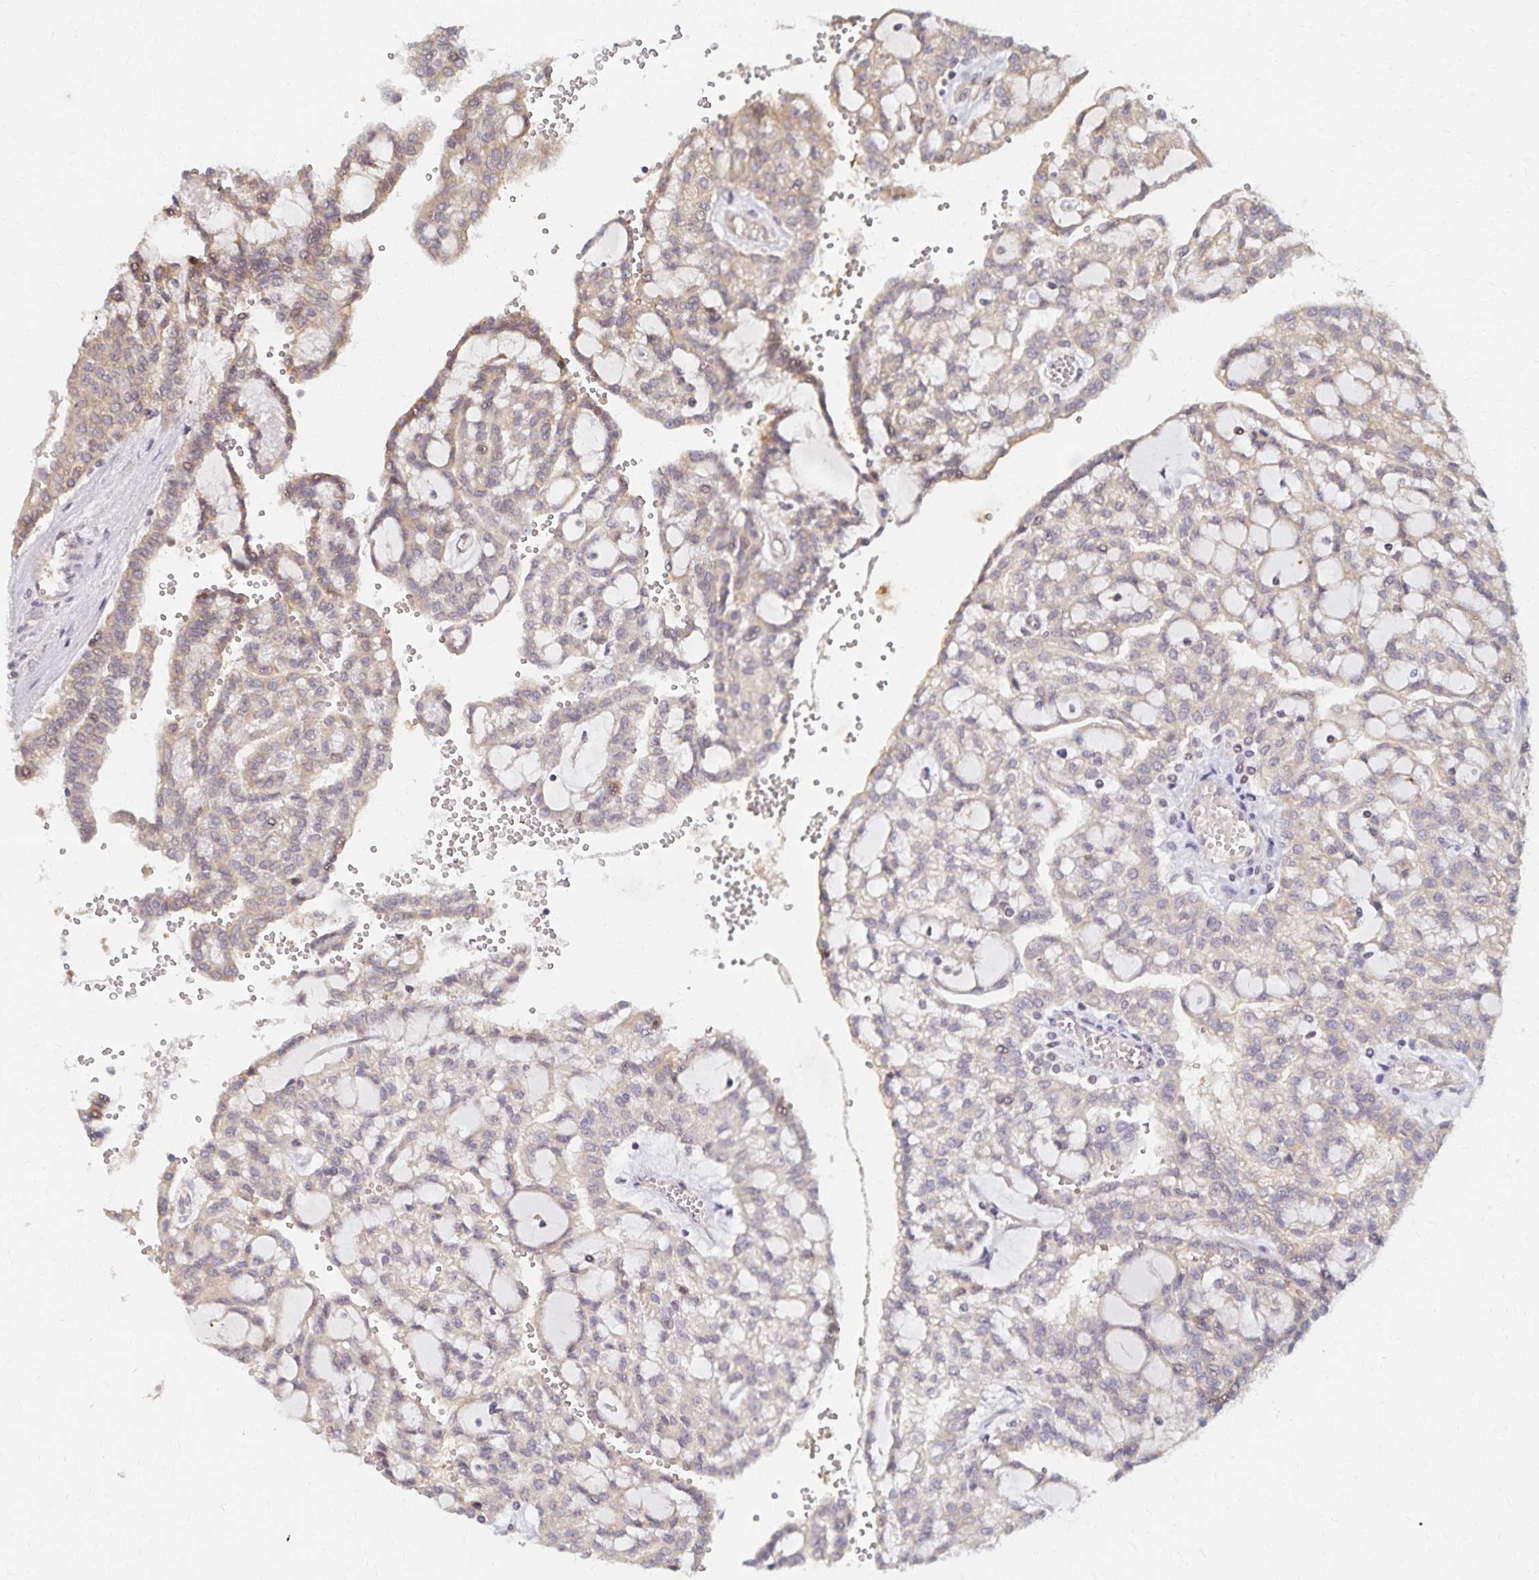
{"staining": {"intensity": "weak", "quantity": "<25%", "location": "cytoplasmic/membranous"}, "tissue": "renal cancer", "cell_type": "Tumor cells", "image_type": "cancer", "snomed": [{"axis": "morphology", "description": "Adenocarcinoma, NOS"}, {"axis": "topography", "description": "Kidney"}], "caption": "Photomicrograph shows no protein staining in tumor cells of renal cancer tissue. The staining is performed using DAB (3,3'-diaminobenzidine) brown chromogen with nuclei counter-stained in using hematoxylin.", "gene": "RAB9B", "patient": {"sex": "male", "age": 63}}